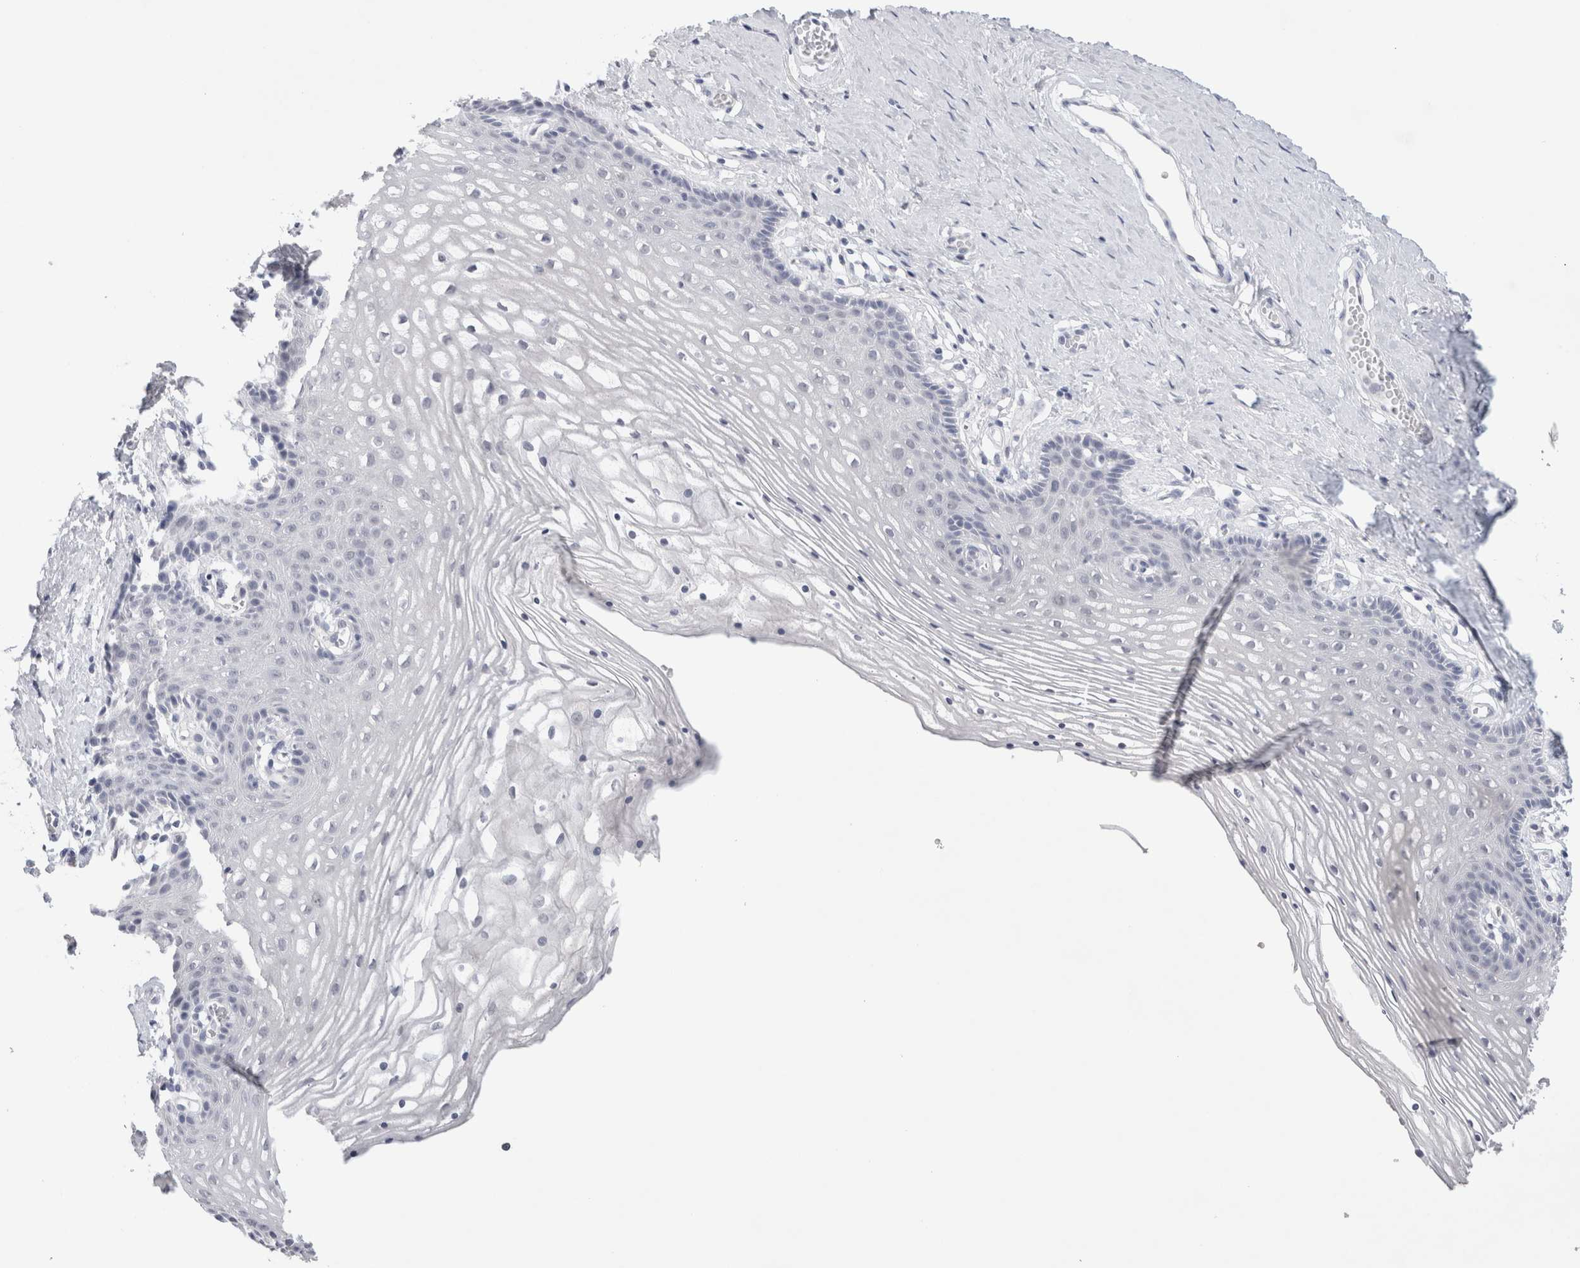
{"staining": {"intensity": "negative", "quantity": "none", "location": "none"}, "tissue": "vagina", "cell_type": "Squamous epithelial cells", "image_type": "normal", "snomed": [{"axis": "morphology", "description": "Normal tissue, NOS"}, {"axis": "topography", "description": "Vagina"}], "caption": "Immunohistochemistry (IHC) of benign human vagina exhibits no expression in squamous epithelial cells.", "gene": "TONSL", "patient": {"sex": "female", "age": 32}}